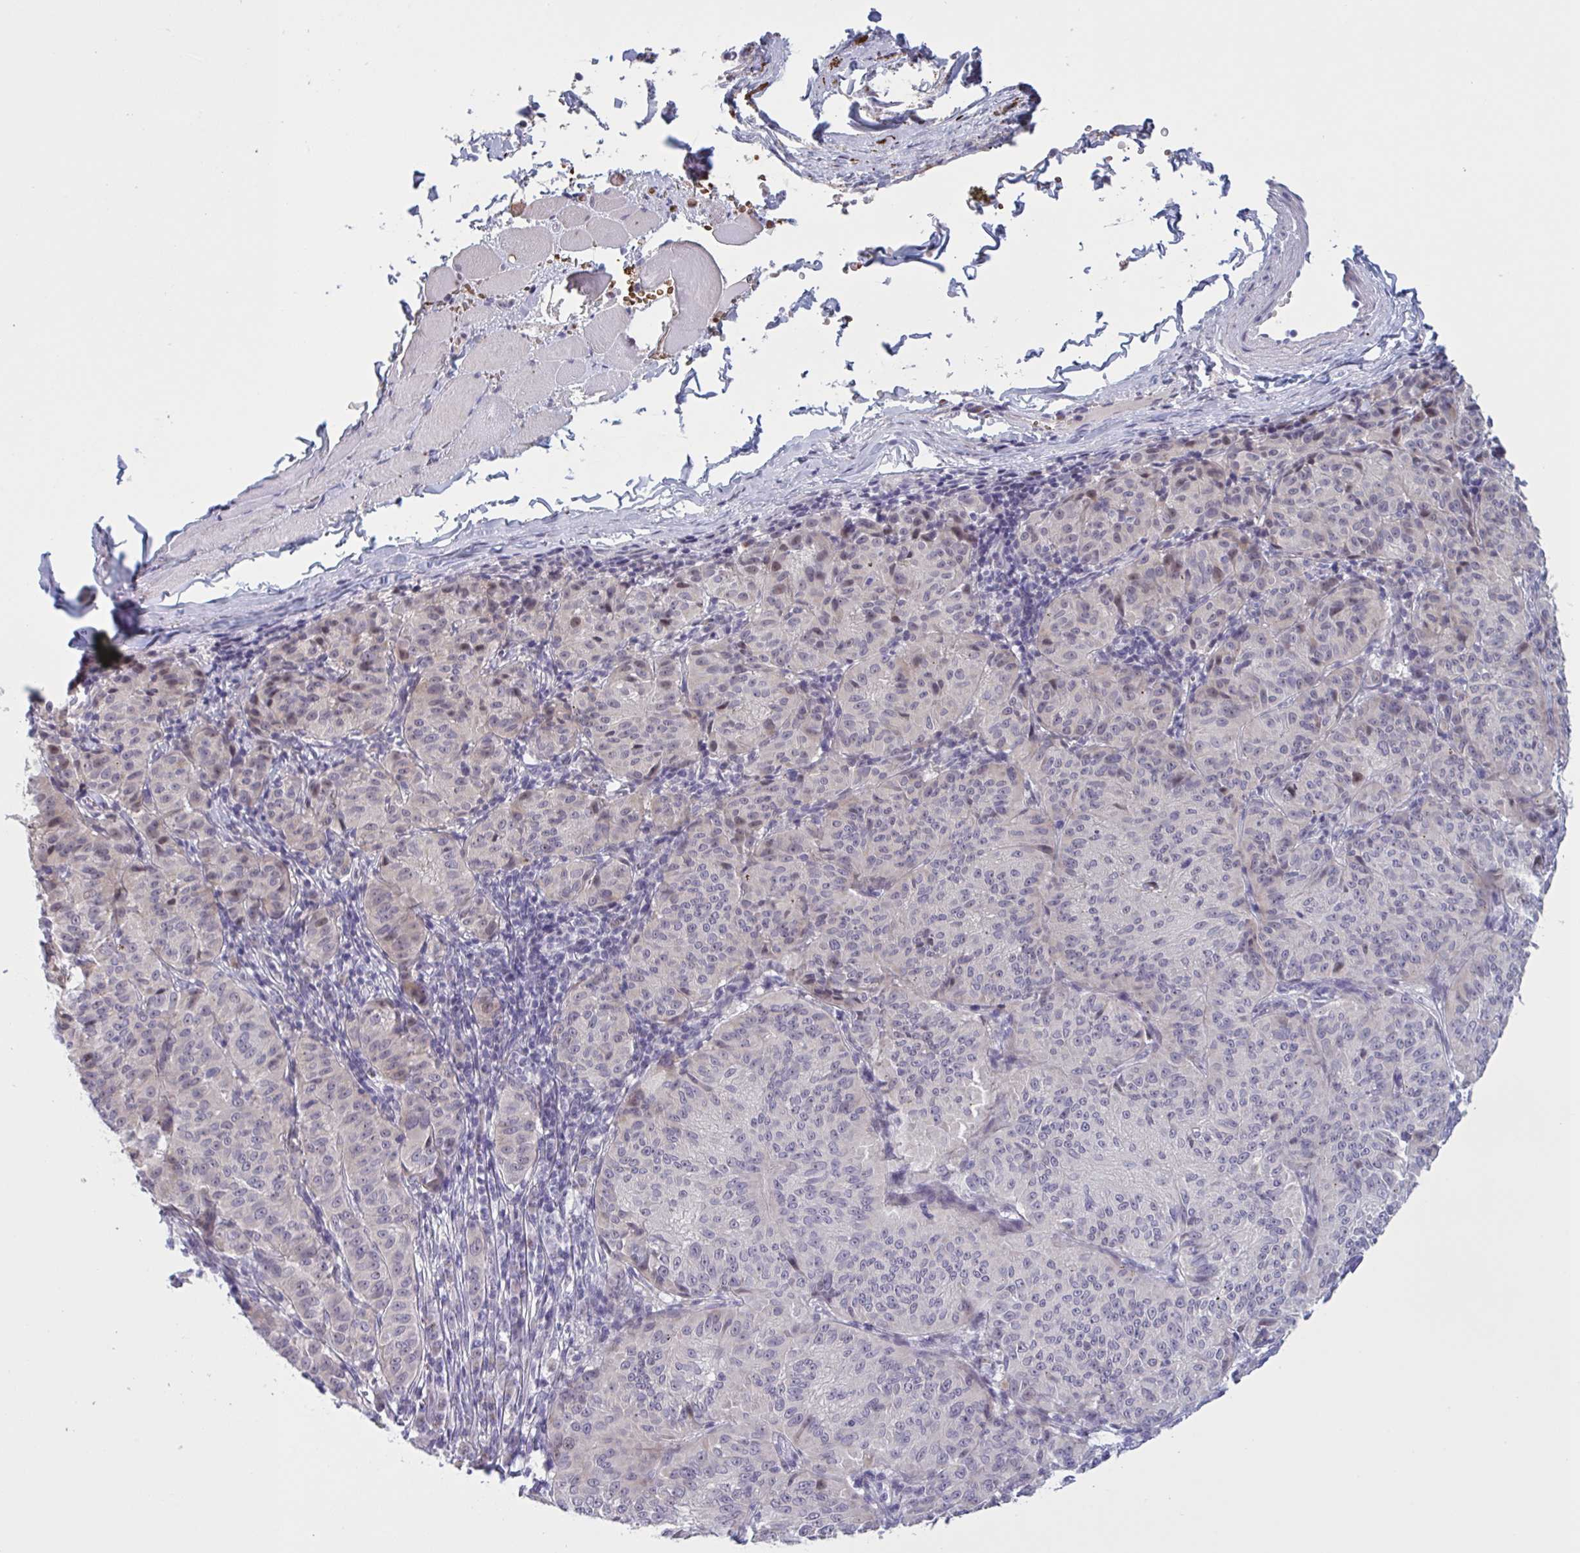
{"staining": {"intensity": "negative", "quantity": "none", "location": "none"}, "tissue": "melanoma", "cell_type": "Tumor cells", "image_type": "cancer", "snomed": [{"axis": "morphology", "description": "Malignant melanoma, NOS"}, {"axis": "topography", "description": "Skin"}], "caption": "Immunohistochemical staining of human melanoma displays no significant staining in tumor cells.", "gene": "HSD11B2", "patient": {"sex": "female", "age": 72}}